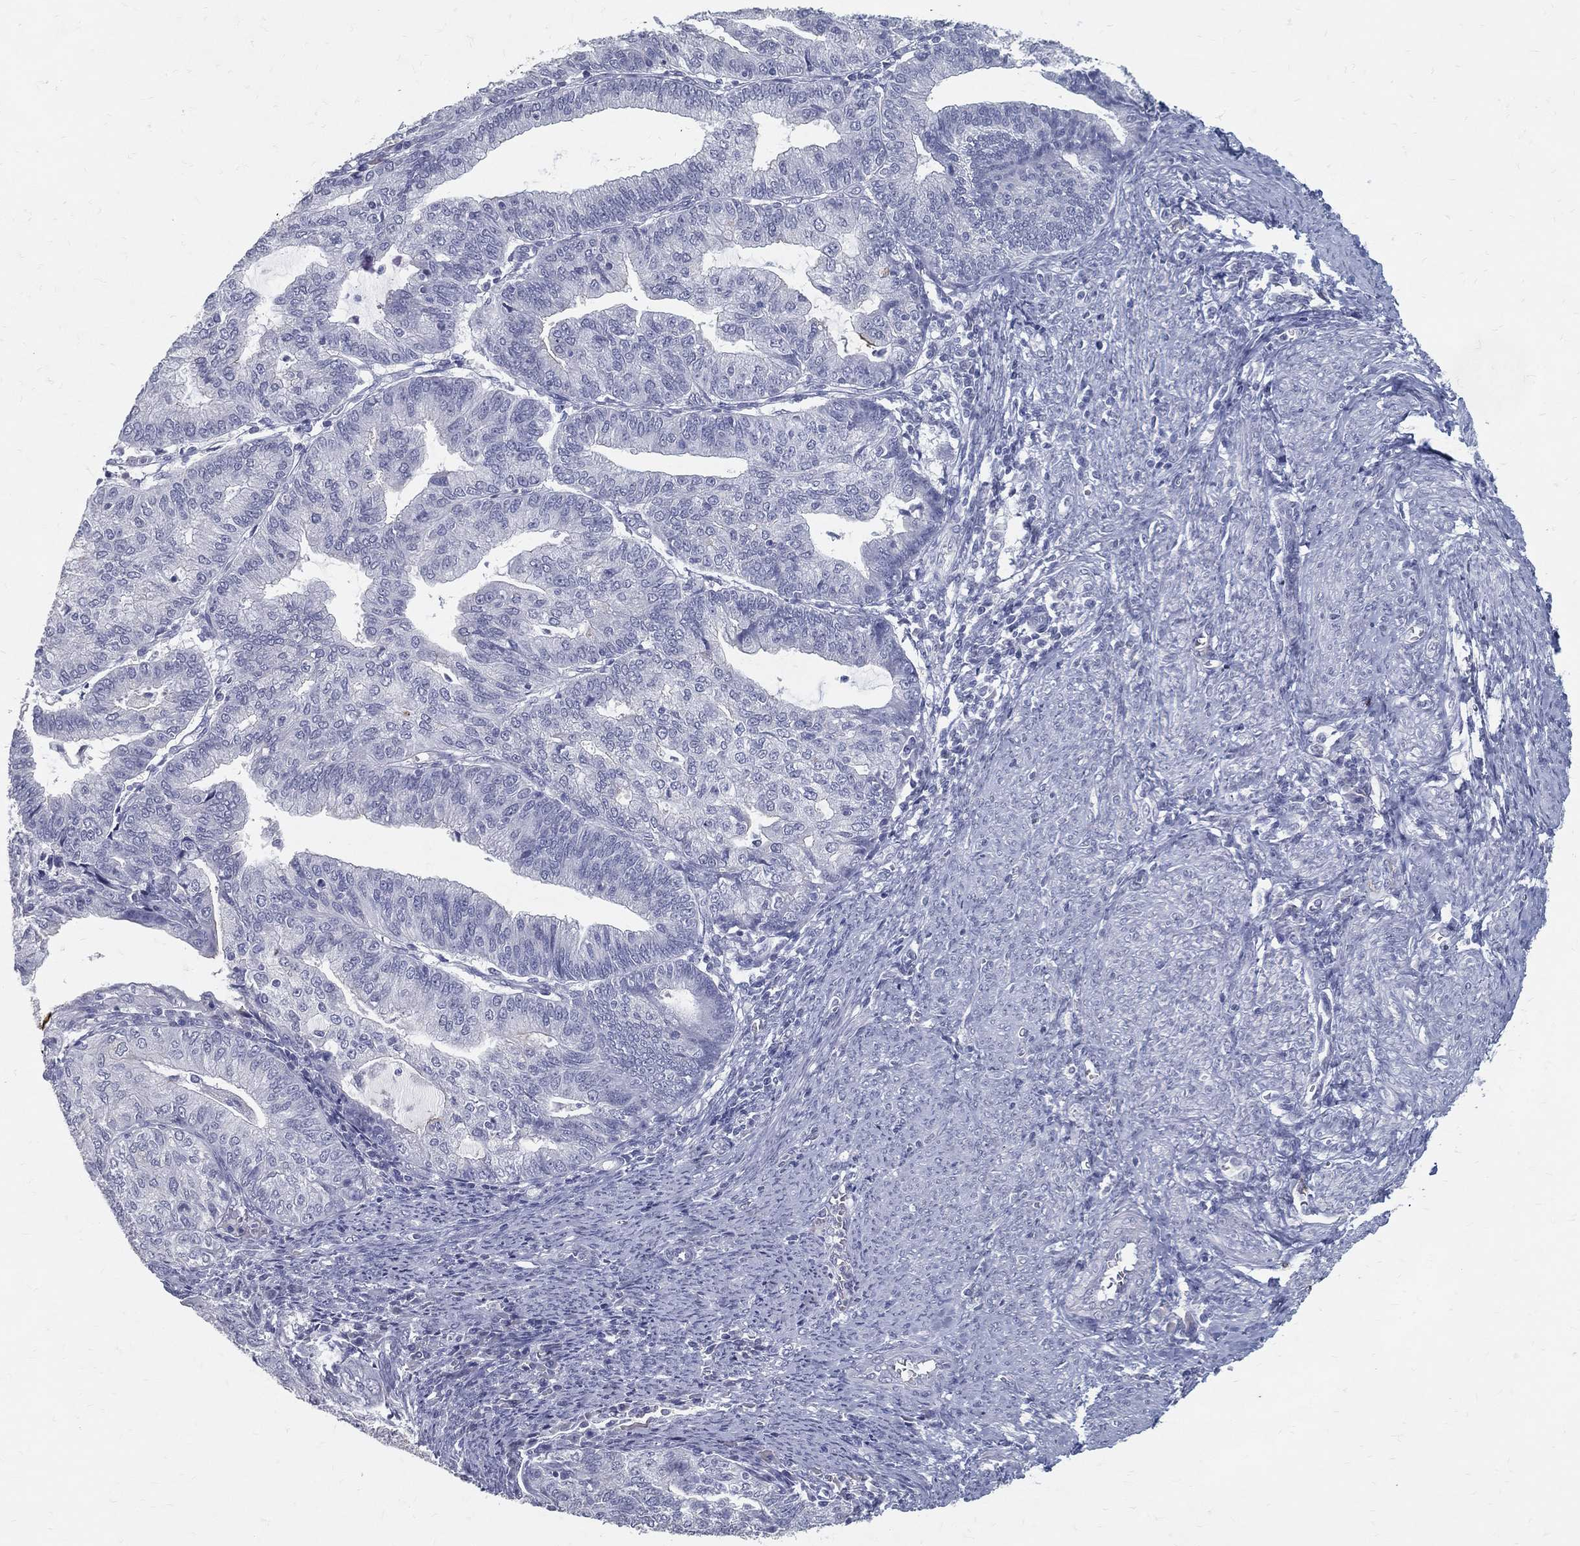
{"staining": {"intensity": "negative", "quantity": "none", "location": "none"}, "tissue": "endometrial cancer", "cell_type": "Tumor cells", "image_type": "cancer", "snomed": [{"axis": "morphology", "description": "Adenocarcinoma, NOS"}, {"axis": "topography", "description": "Endometrium"}], "caption": "A photomicrograph of endometrial cancer stained for a protein displays no brown staining in tumor cells.", "gene": "ACE2", "patient": {"sex": "female", "age": 82}}